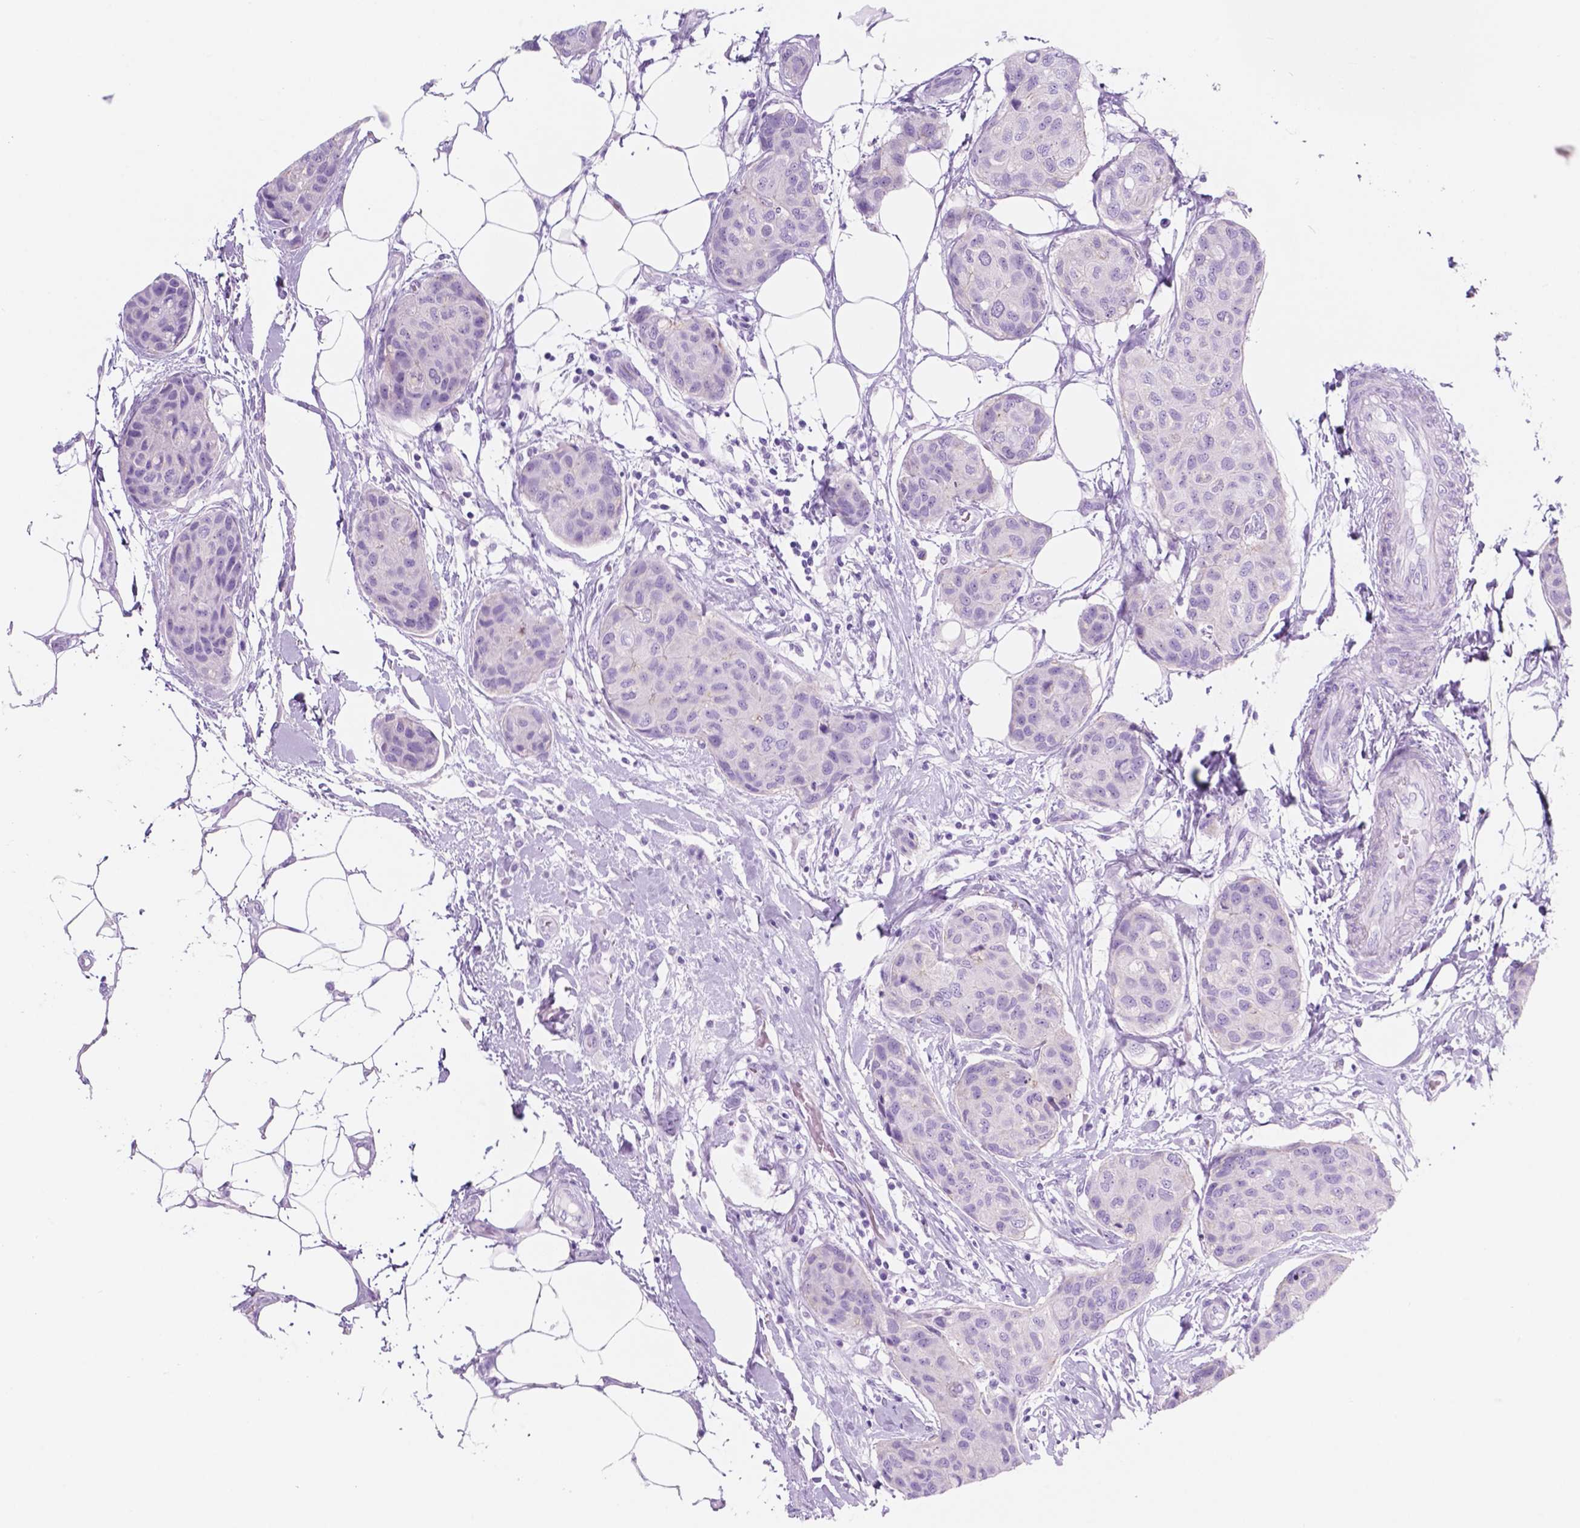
{"staining": {"intensity": "negative", "quantity": "none", "location": "none"}, "tissue": "breast cancer", "cell_type": "Tumor cells", "image_type": "cancer", "snomed": [{"axis": "morphology", "description": "Duct carcinoma"}, {"axis": "topography", "description": "Breast"}], "caption": "High magnification brightfield microscopy of breast cancer (intraductal carcinoma) stained with DAB (brown) and counterstained with hematoxylin (blue): tumor cells show no significant staining. (IHC, brightfield microscopy, high magnification).", "gene": "CUZD1", "patient": {"sex": "female", "age": 80}}